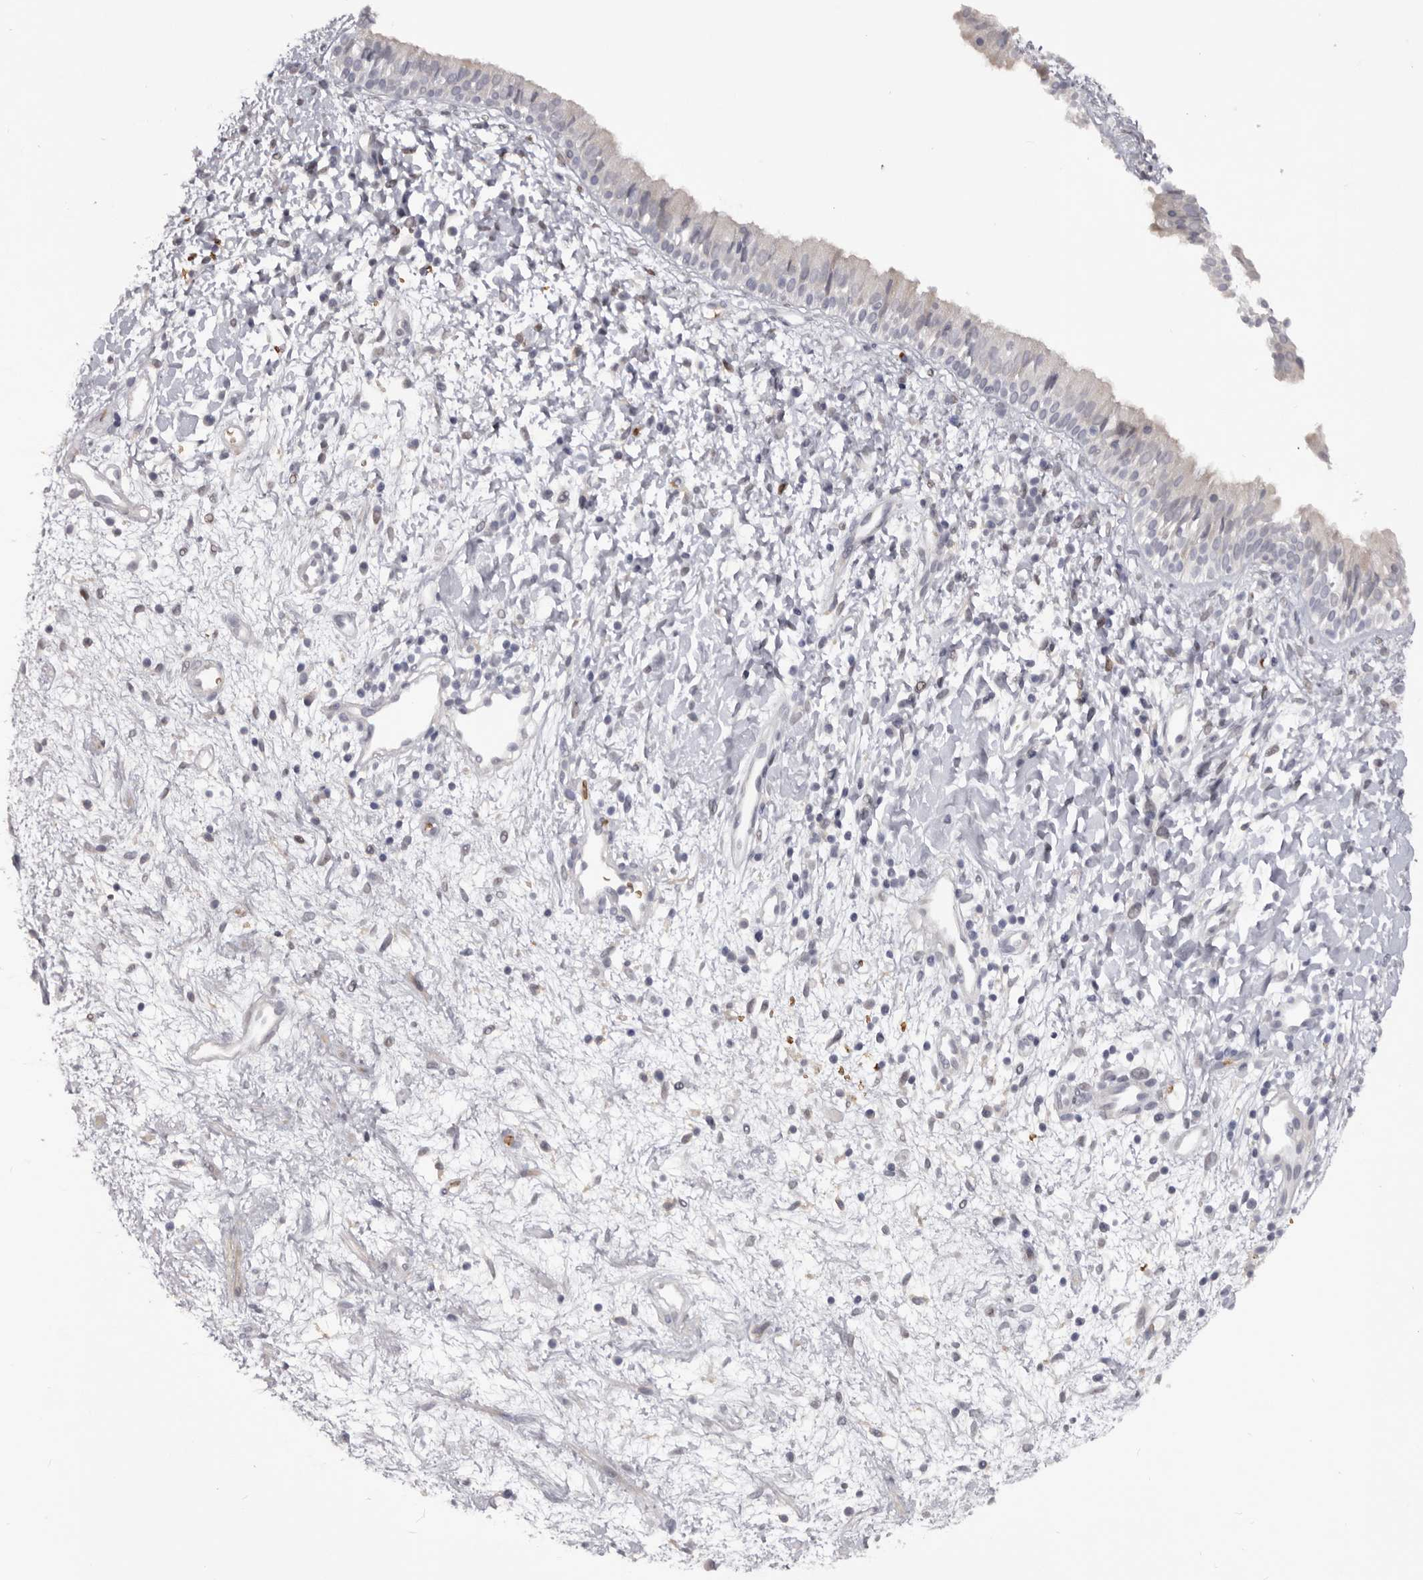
{"staining": {"intensity": "weak", "quantity": "<25%", "location": "cytoplasmic/membranous"}, "tissue": "nasopharynx", "cell_type": "Respiratory epithelial cells", "image_type": "normal", "snomed": [{"axis": "morphology", "description": "Normal tissue, NOS"}, {"axis": "topography", "description": "Nasopharynx"}], "caption": "A micrograph of human nasopharynx is negative for staining in respiratory epithelial cells. (Brightfield microscopy of DAB (3,3'-diaminobenzidine) immunohistochemistry (IHC) at high magnification).", "gene": "TNR", "patient": {"sex": "male", "age": 22}}